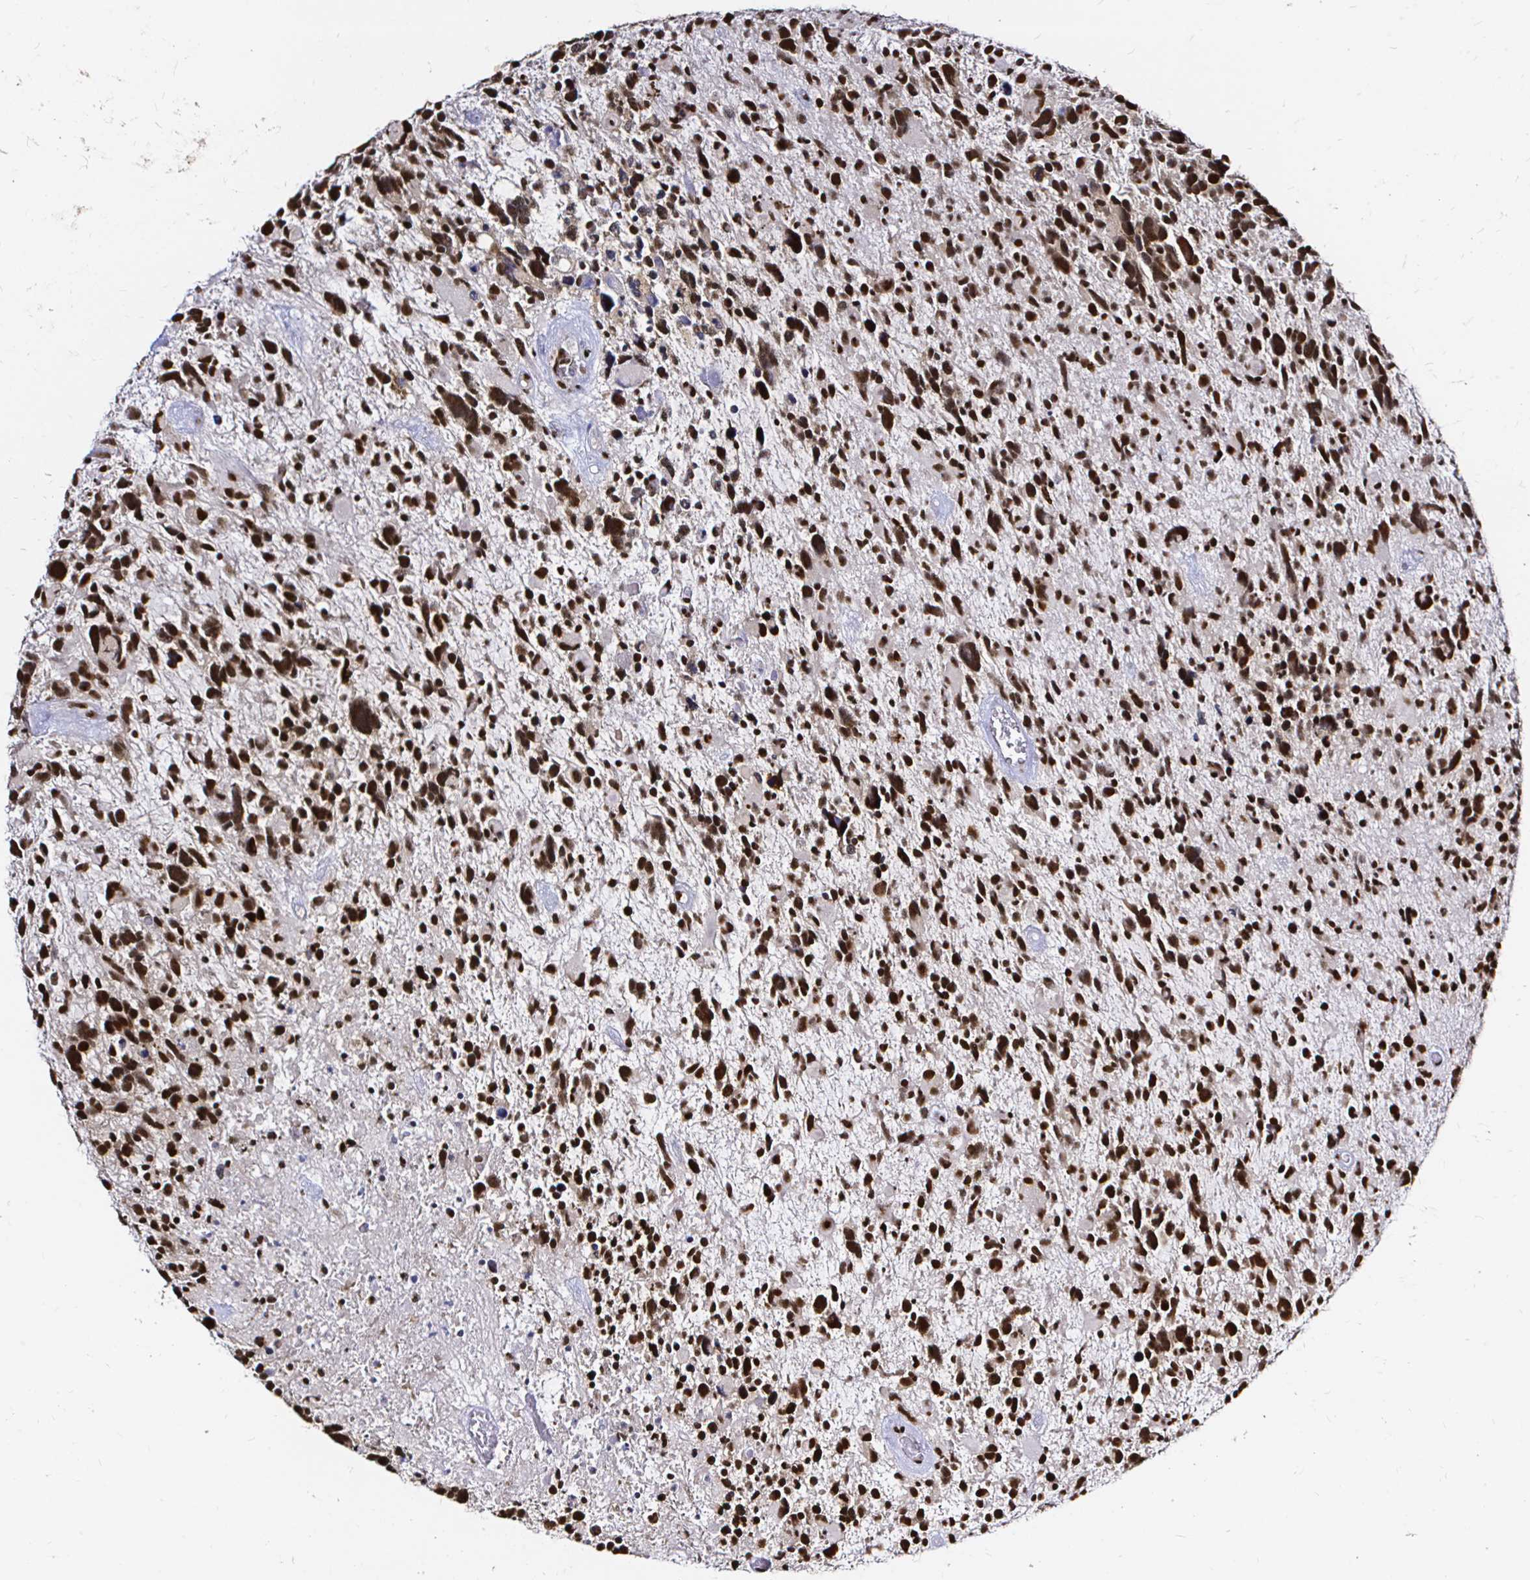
{"staining": {"intensity": "strong", "quantity": ">75%", "location": "nuclear"}, "tissue": "glioma", "cell_type": "Tumor cells", "image_type": "cancer", "snomed": [{"axis": "morphology", "description": "Glioma, malignant, High grade"}, {"axis": "topography", "description": "Brain"}], "caption": "Protein analysis of glioma tissue shows strong nuclear staining in about >75% of tumor cells. Ihc stains the protein of interest in brown and the nuclei are stained blue.", "gene": "SNRPC", "patient": {"sex": "male", "age": 49}}